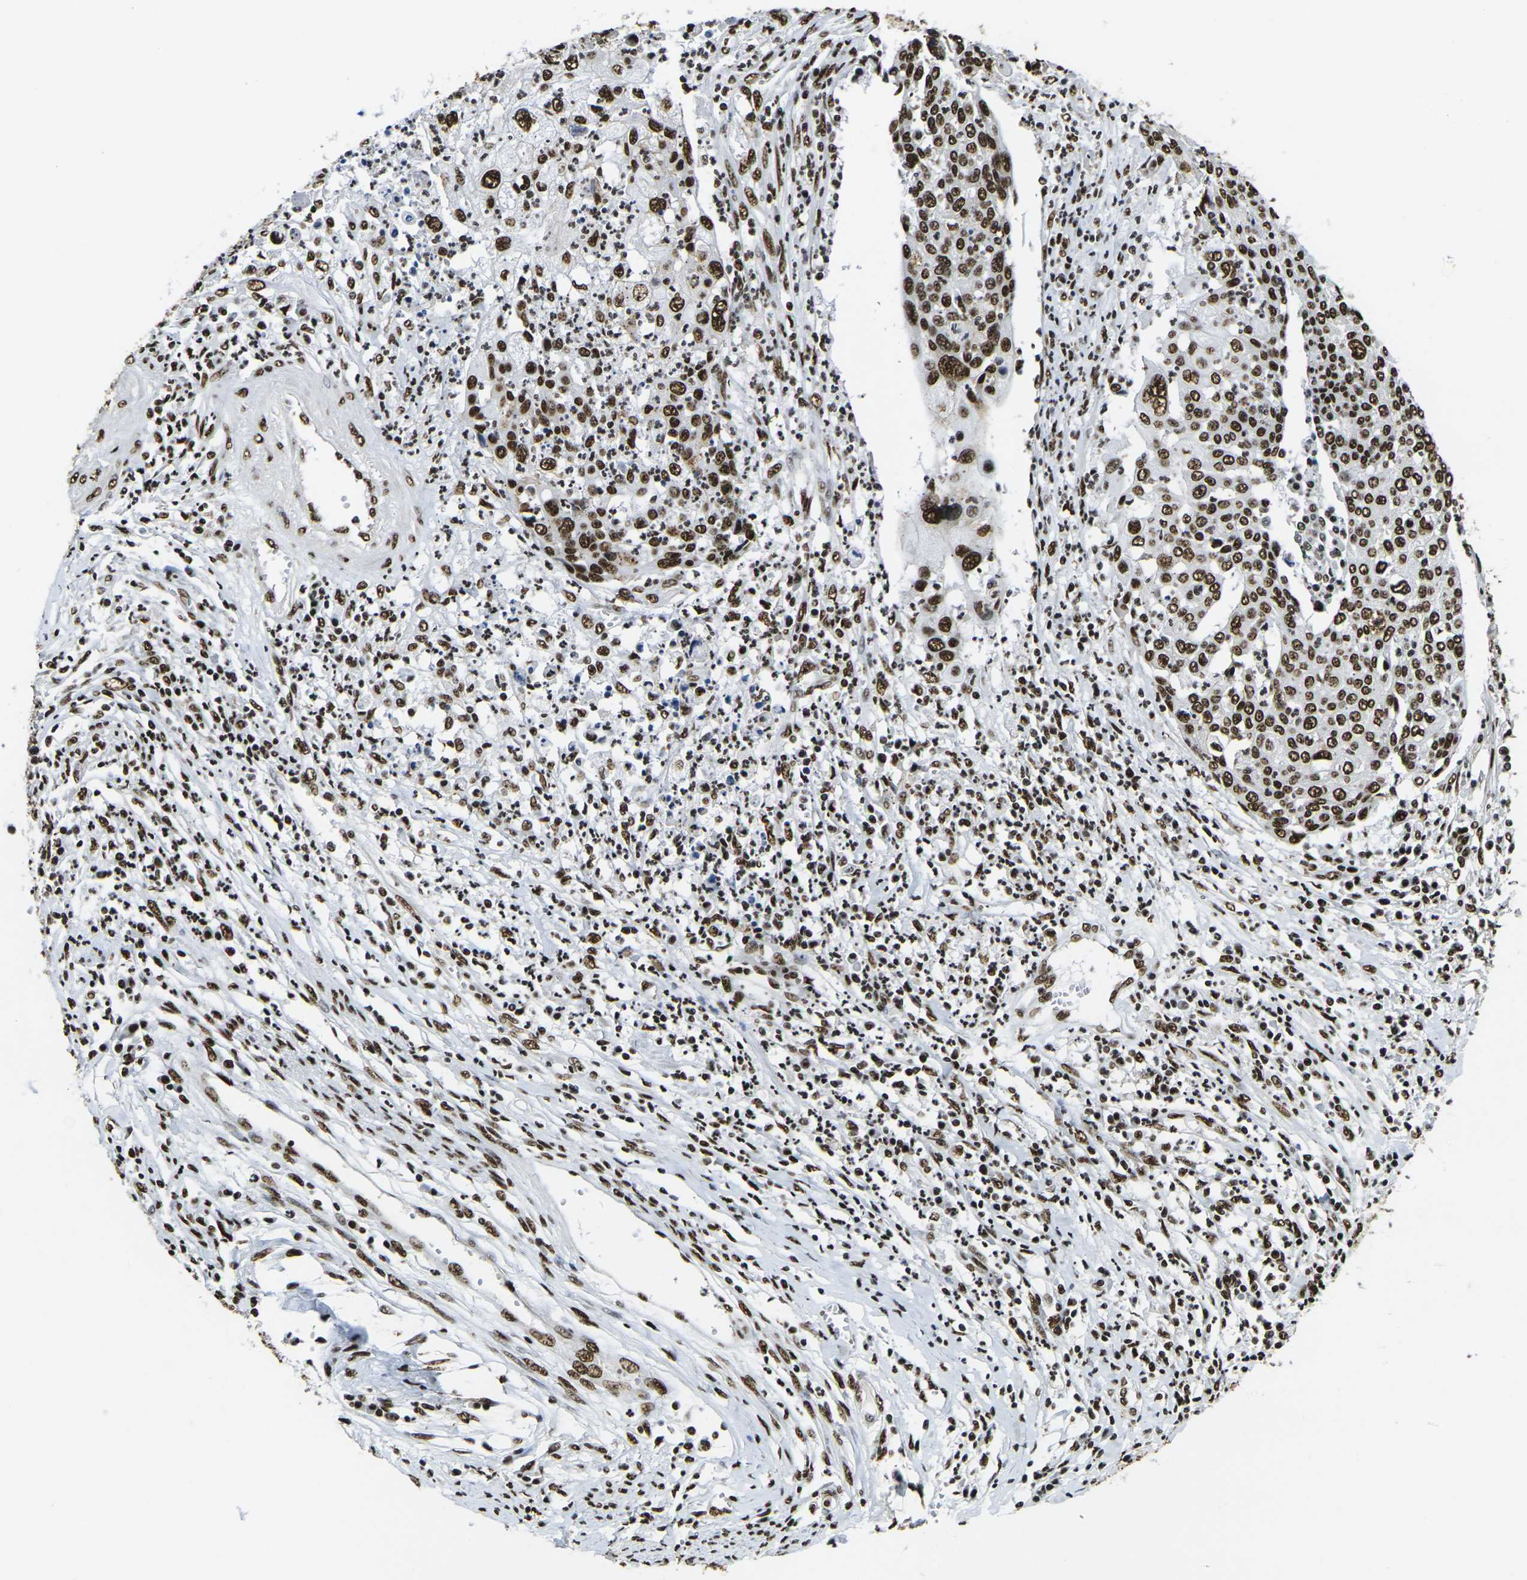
{"staining": {"intensity": "strong", "quantity": ">75%", "location": "nuclear"}, "tissue": "cervical cancer", "cell_type": "Tumor cells", "image_type": "cancer", "snomed": [{"axis": "morphology", "description": "Squamous cell carcinoma, NOS"}, {"axis": "topography", "description": "Cervix"}], "caption": "Human cervical cancer (squamous cell carcinoma) stained with a protein marker reveals strong staining in tumor cells.", "gene": "SMARCC1", "patient": {"sex": "female", "age": 40}}